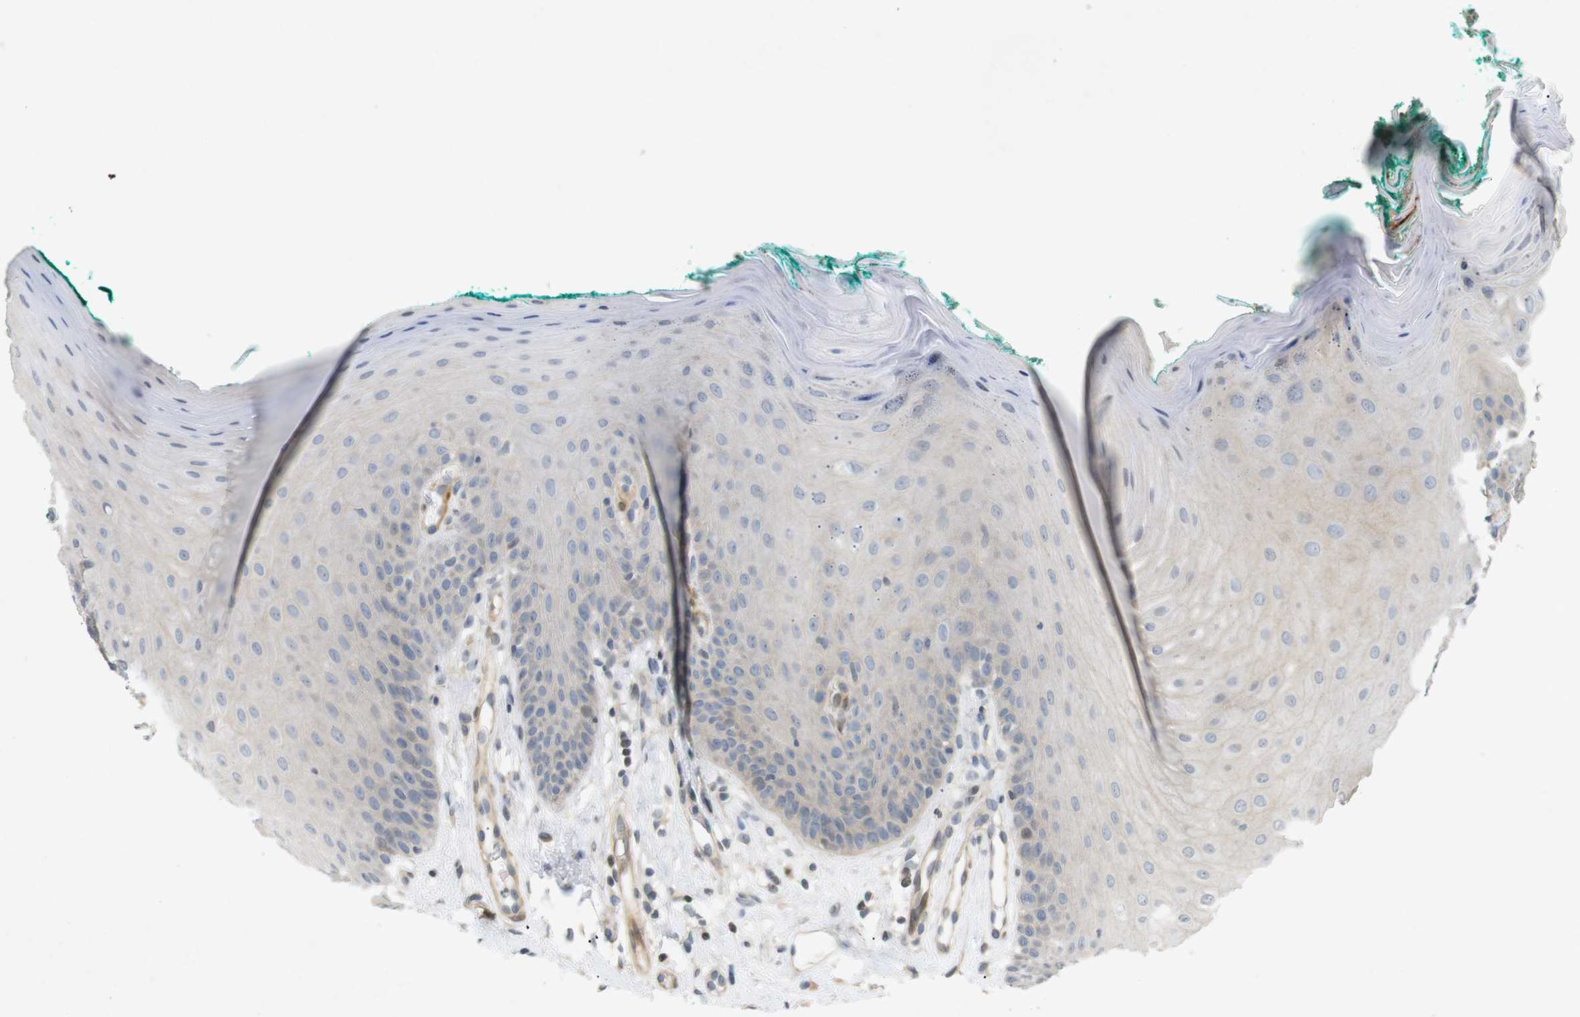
{"staining": {"intensity": "negative", "quantity": "none", "location": "none"}, "tissue": "oral mucosa", "cell_type": "Squamous epithelial cells", "image_type": "normal", "snomed": [{"axis": "morphology", "description": "Normal tissue, NOS"}, {"axis": "topography", "description": "Skeletal muscle"}, {"axis": "topography", "description": "Oral tissue"}], "caption": "High power microscopy histopathology image of an immunohistochemistry (IHC) image of benign oral mucosa, revealing no significant expression in squamous epithelial cells.", "gene": "PPP1R14A", "patient": {"sex": "male", "age": 58}}